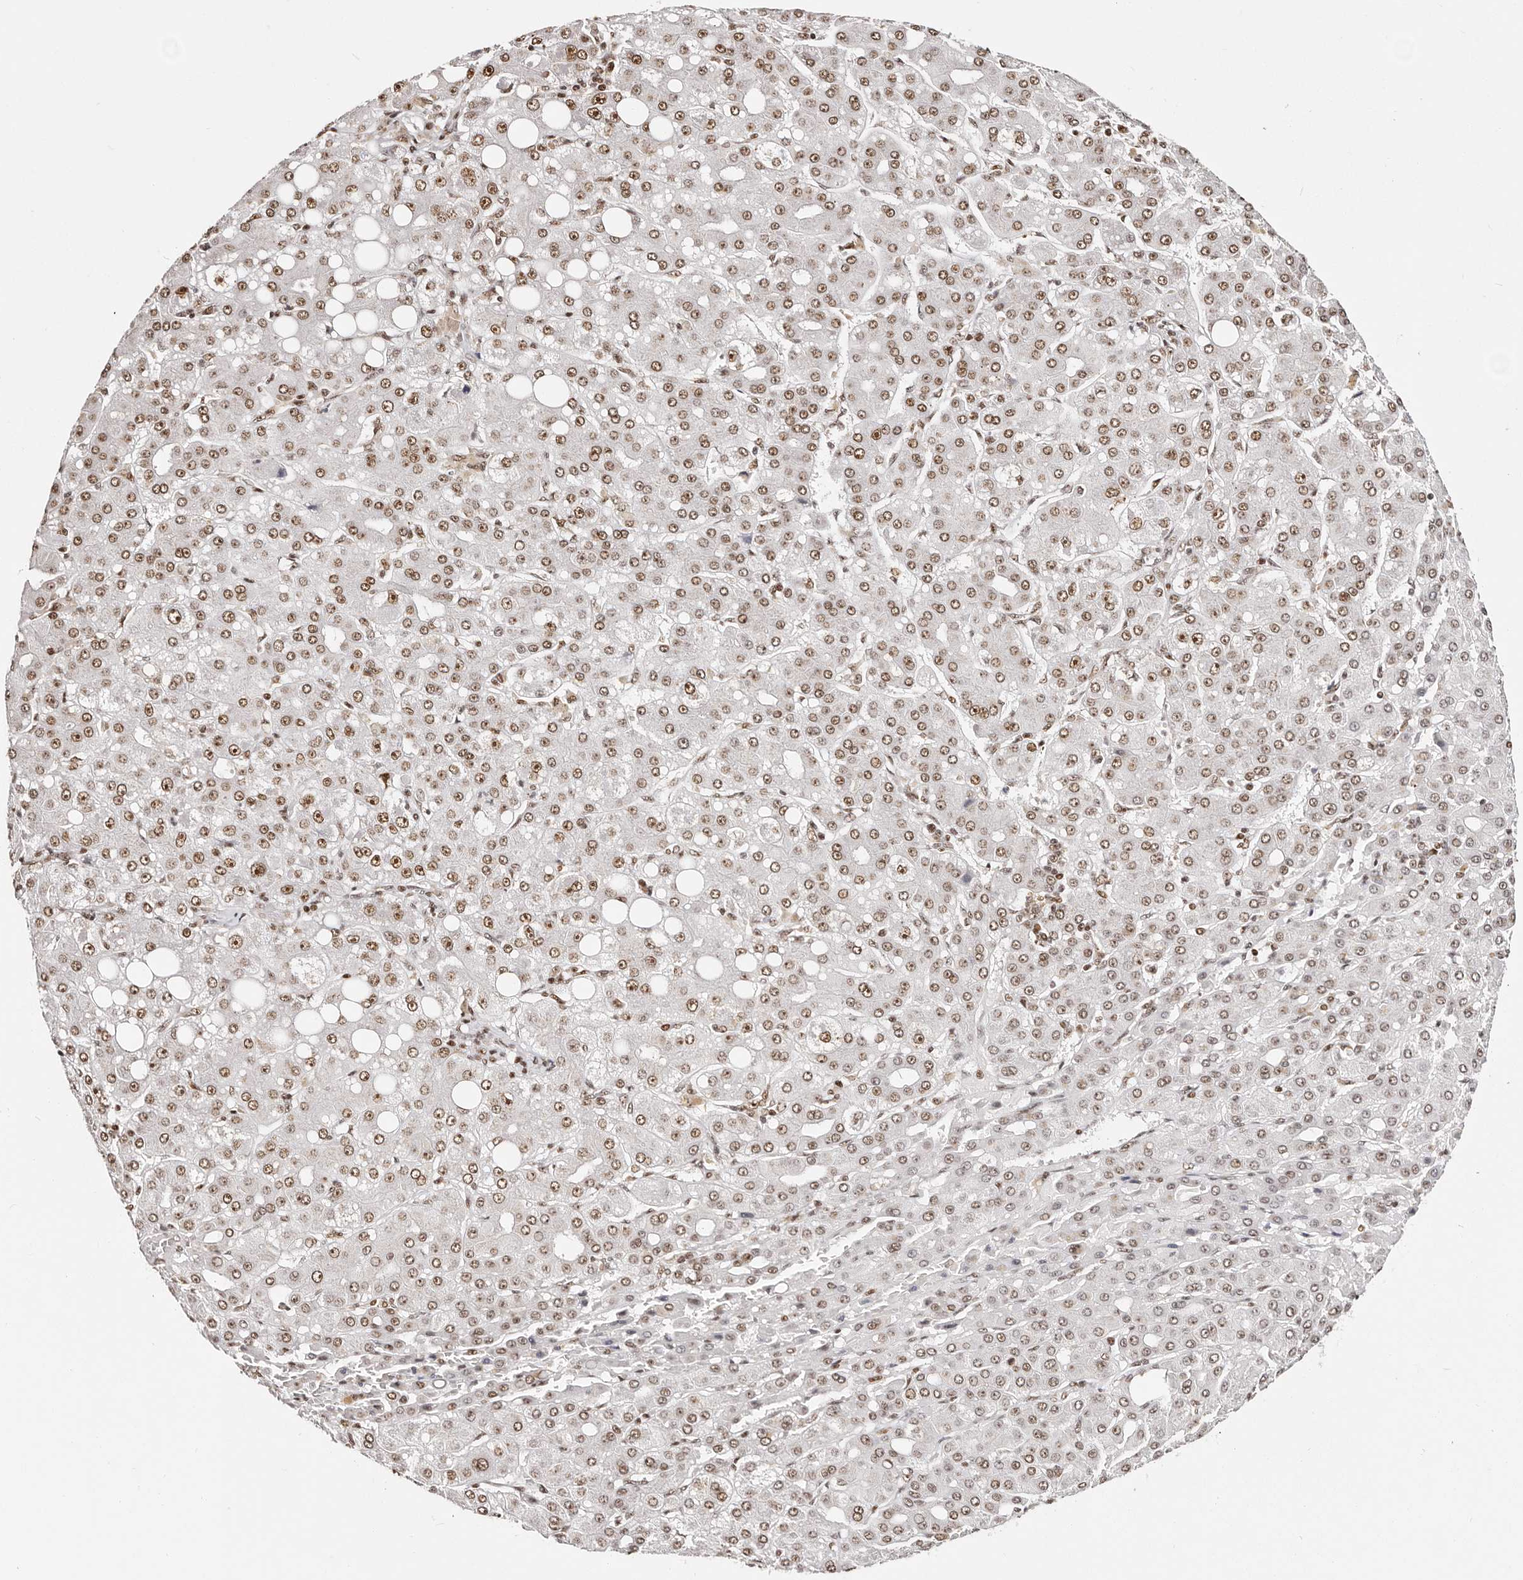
{"staining": {"intensity": "moderate", "quantity": ">75%", "location": "nuclear"}, "tissue": "liver cancer", "cell_type": "Tumor cells", "image_type": "cancer", "snomed": [{"axis": "morphology", "description": "Carcinoma, Hepatocellular, NOS"}, {"axis": "topography", "description": "Liver"}], "caption": "Protein staining of hepatocellular carcinoma (liver) tissue reveals moderate nuclear staining in about >75% of tumor cells. The protein is shown in brown color, while the nuclei are stained blue.", "gene": "IQGAP3", "patient": {"sex": "male", "age": 65}}